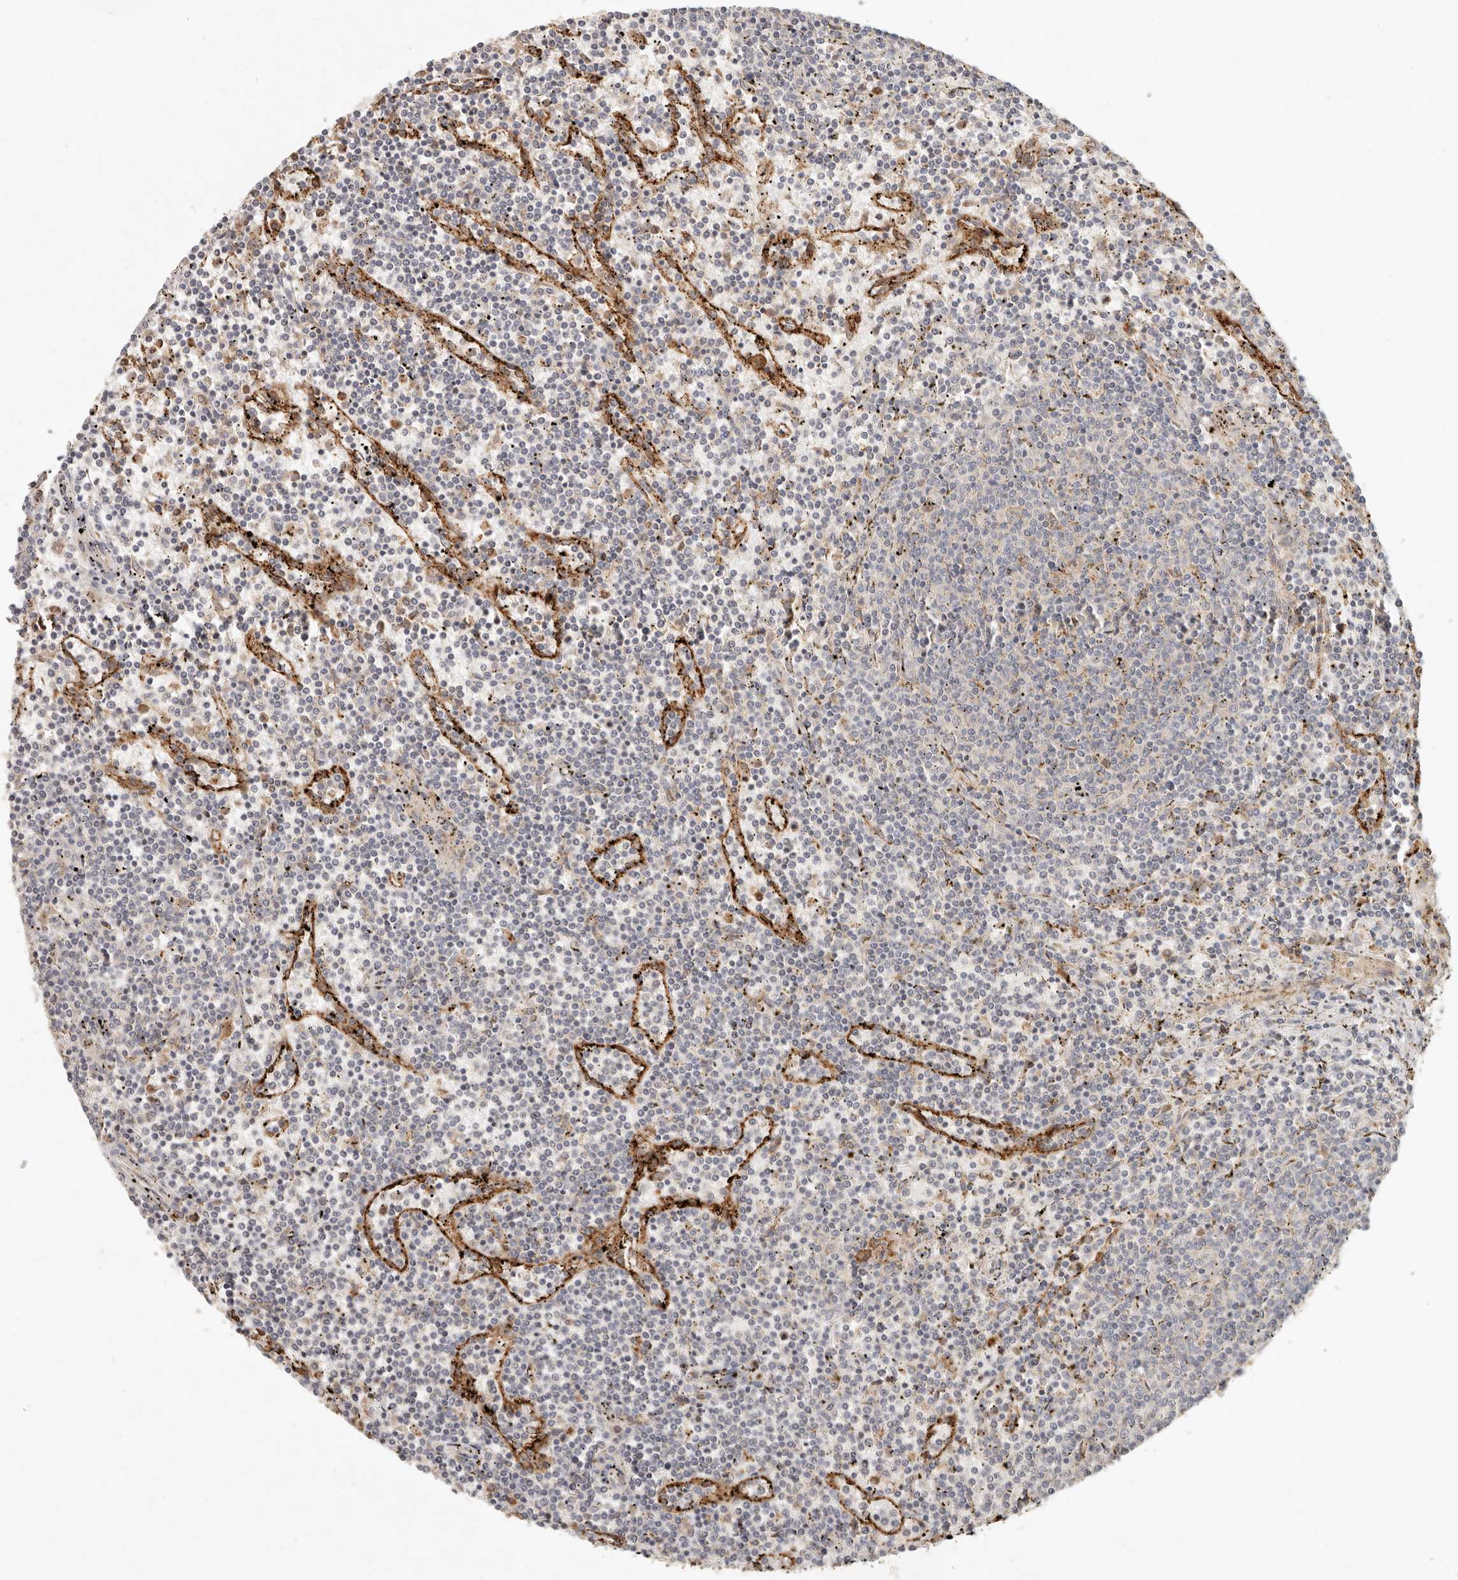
{"staining": {"intensity": "negative", "quantity": "none", "location": "none"}, "tissue": "lymphoma", "cell_type": "Tumor cells", "image_type": "cancer", "snomed": [{"axis": "morphology", "description": "Malignant lymphoma, non-Hodgkin's type, Low grade"}, {"axis": "topography", "description": "Spleen"}], "caption": "An image of human lymphoma is negative for staining in tumor cells.", "gene": "ARHGEF10L", "patient": {"sex": "female", "age": 50}}